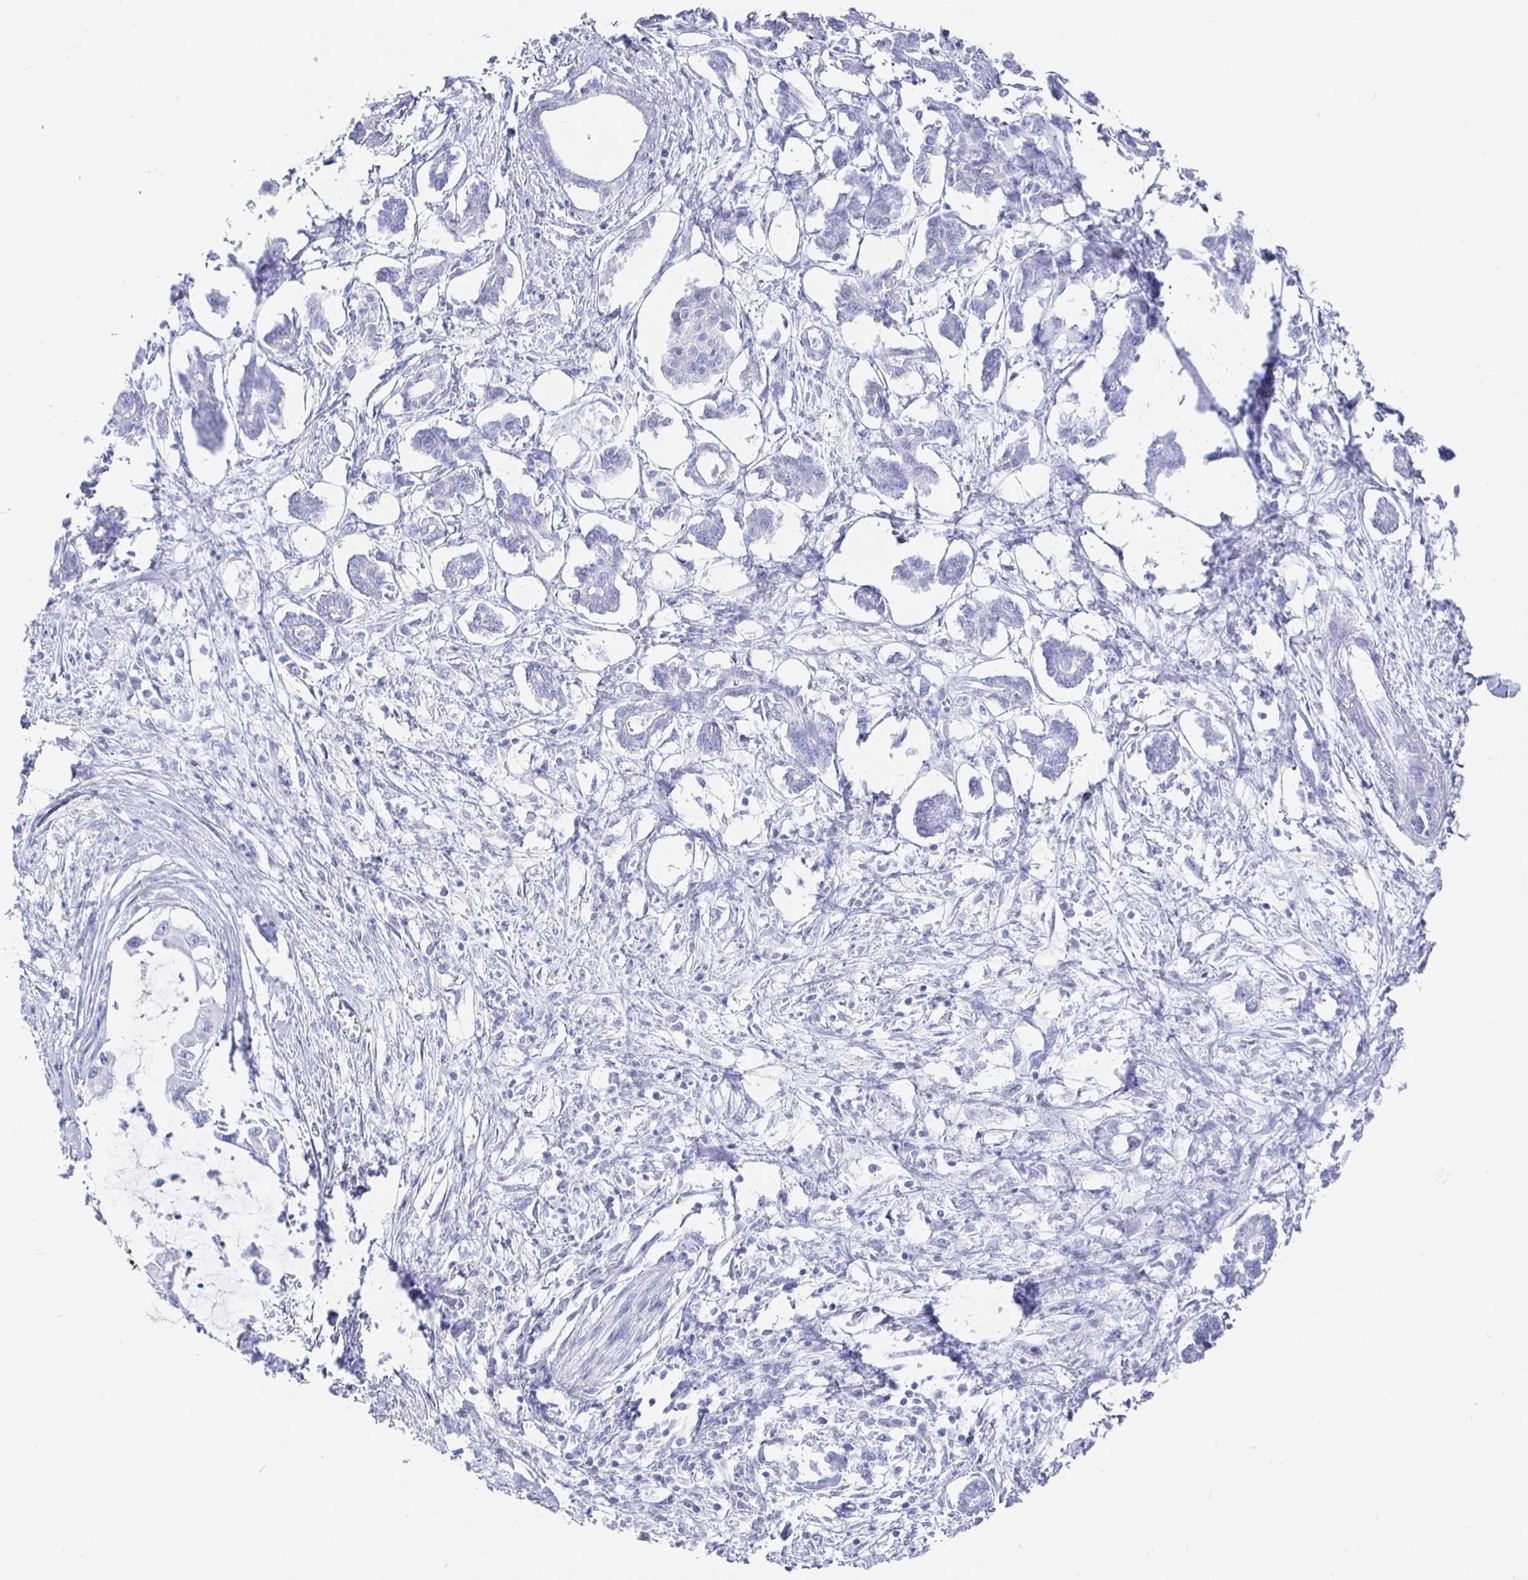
{"staining": {"intensity": "negative", "quantity": "none", "location": "none"}, "tissue": "pancreatic cancer", "cell_type": "Tumor cells", "image_type": "cancer", "snomed": [{"axis": "morphology", "description": "Adenocarcinoma, NOS"}, {"axis": "topography", "description": "Pancreas"}], "caption": "Pancreatic adenocarcinoma stained for a protein using immunohistochemistry (IHC) demonstrates no staining tumor cells.", "gene": "CLCA1", "patient": {"sex": "male", "age": 61}}